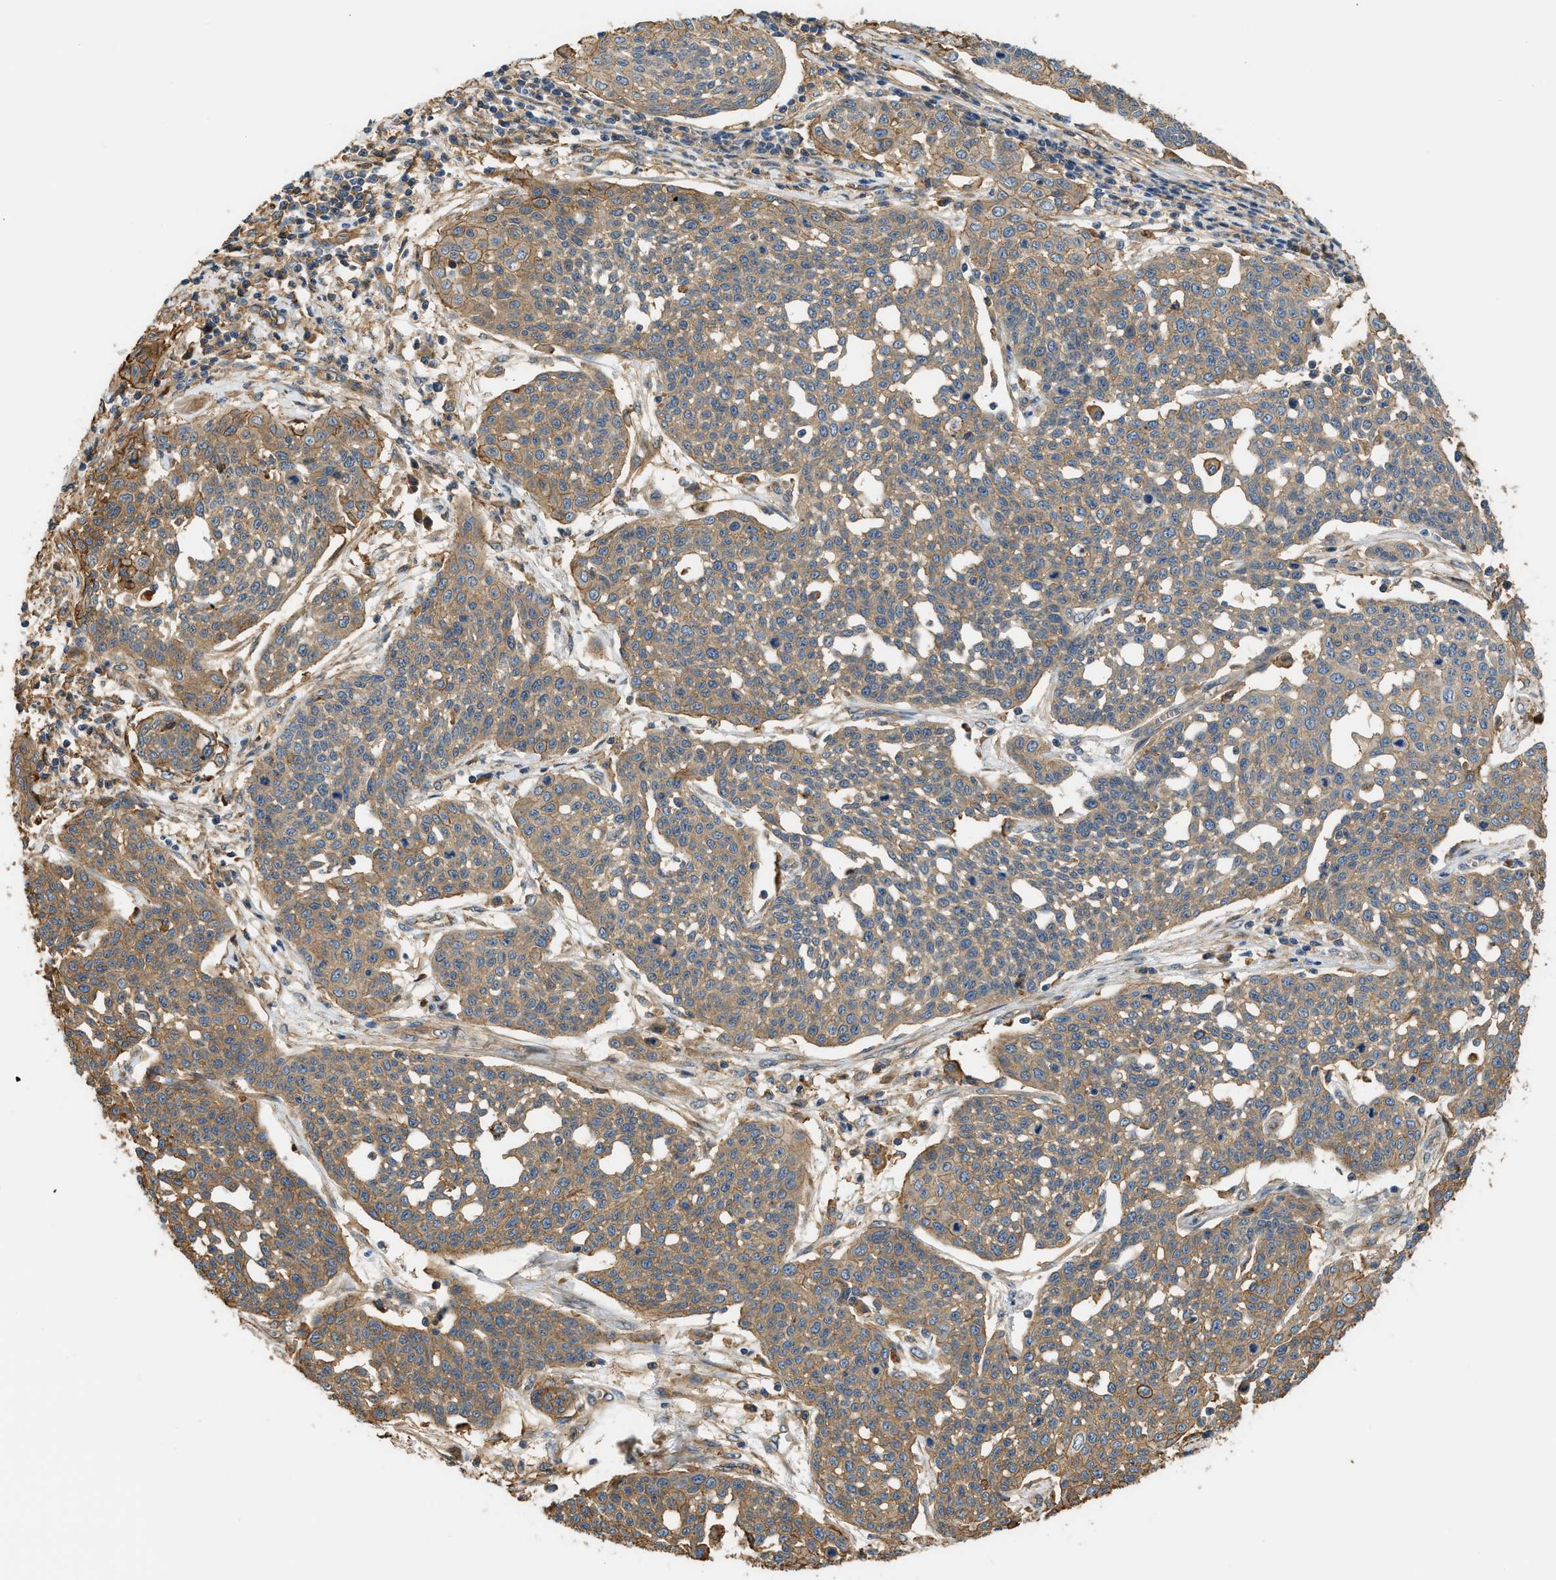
{"staining": {"intensity": "moderate", "quantity": ">75%", "location": "cytoplasmic/membranous"}, "tissue": "cervical cancer", "cell_type": "Tumor cells", "image_type": "cancer", "snomed": [{"axis": "morphology", "description": "Squamous cell carcinoma, NOS"}, {"axis": "topography", "description": "Cervix"}], "caption": "This photomicrograph demonstrates immunohistochemistry (IHC) staining of squamous cell carcinoma (cervical), with medium moderate cytoplasmic/membranous positivity in about >75% of tumor cells.", "gene": "DDHD2", "patient": {"sex": "female", "age": 34}}